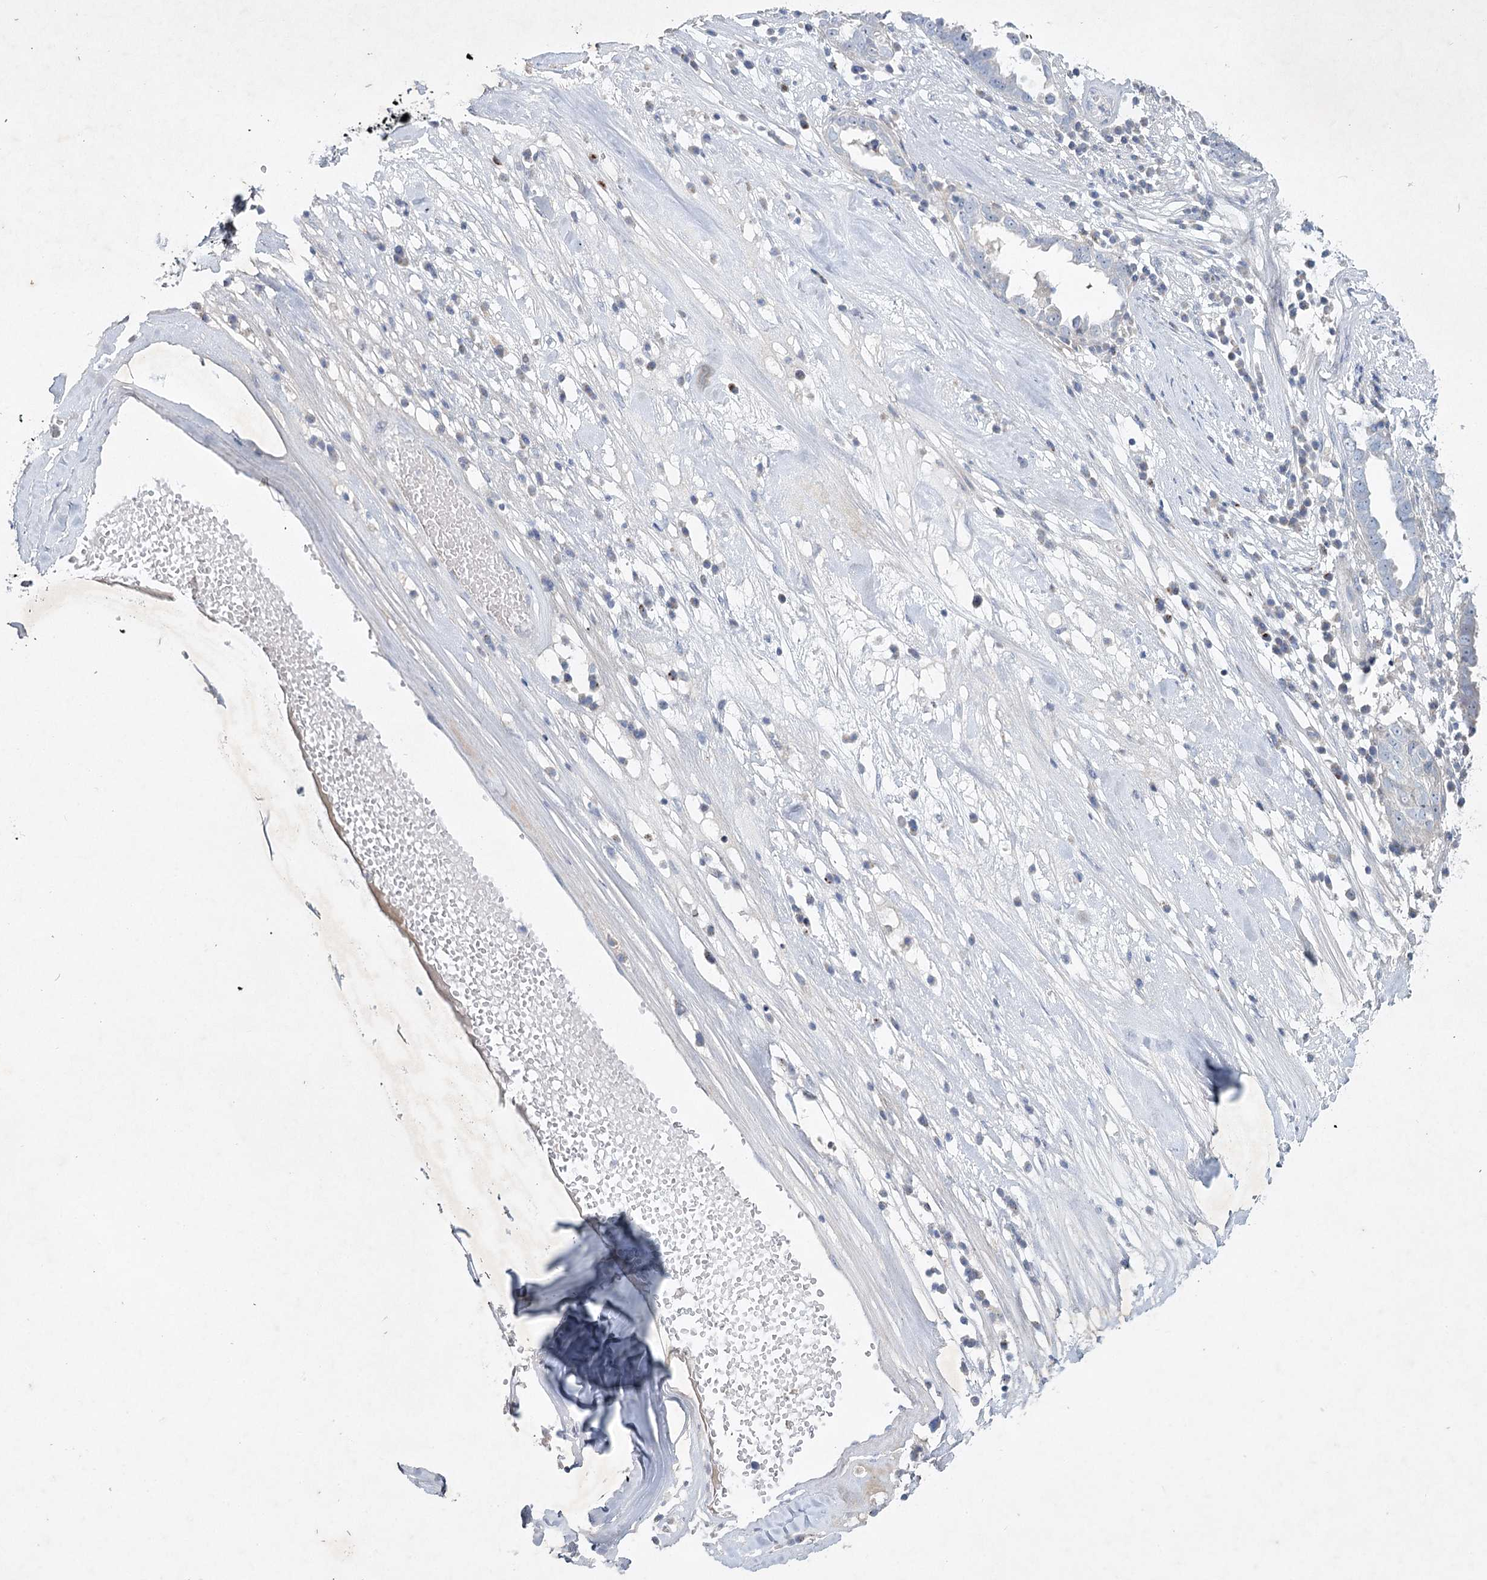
{"staining": {"intensity": "negative", "quantity": "none", "location": "none"}, "tissue": "ovarian cancer", "cell_type": "Tumor cells", "image_type": "cancer", "snomed": [{"axis": "morphology", "description": "Carcinoma, endometroid"}, {"axis": "topography", "description": "Ovary"}], "caption": "Immunohistochemistry (IHC) photomicrograph of neoplastic tissue: ovarian endometroid carcinoma stained with DAB (3,3'-diaminobenzidine) exhibits no significant protein positivity in tumor cells.", "gene": "MAP3K13", "patient": {"sex": "female", "age": 62}}